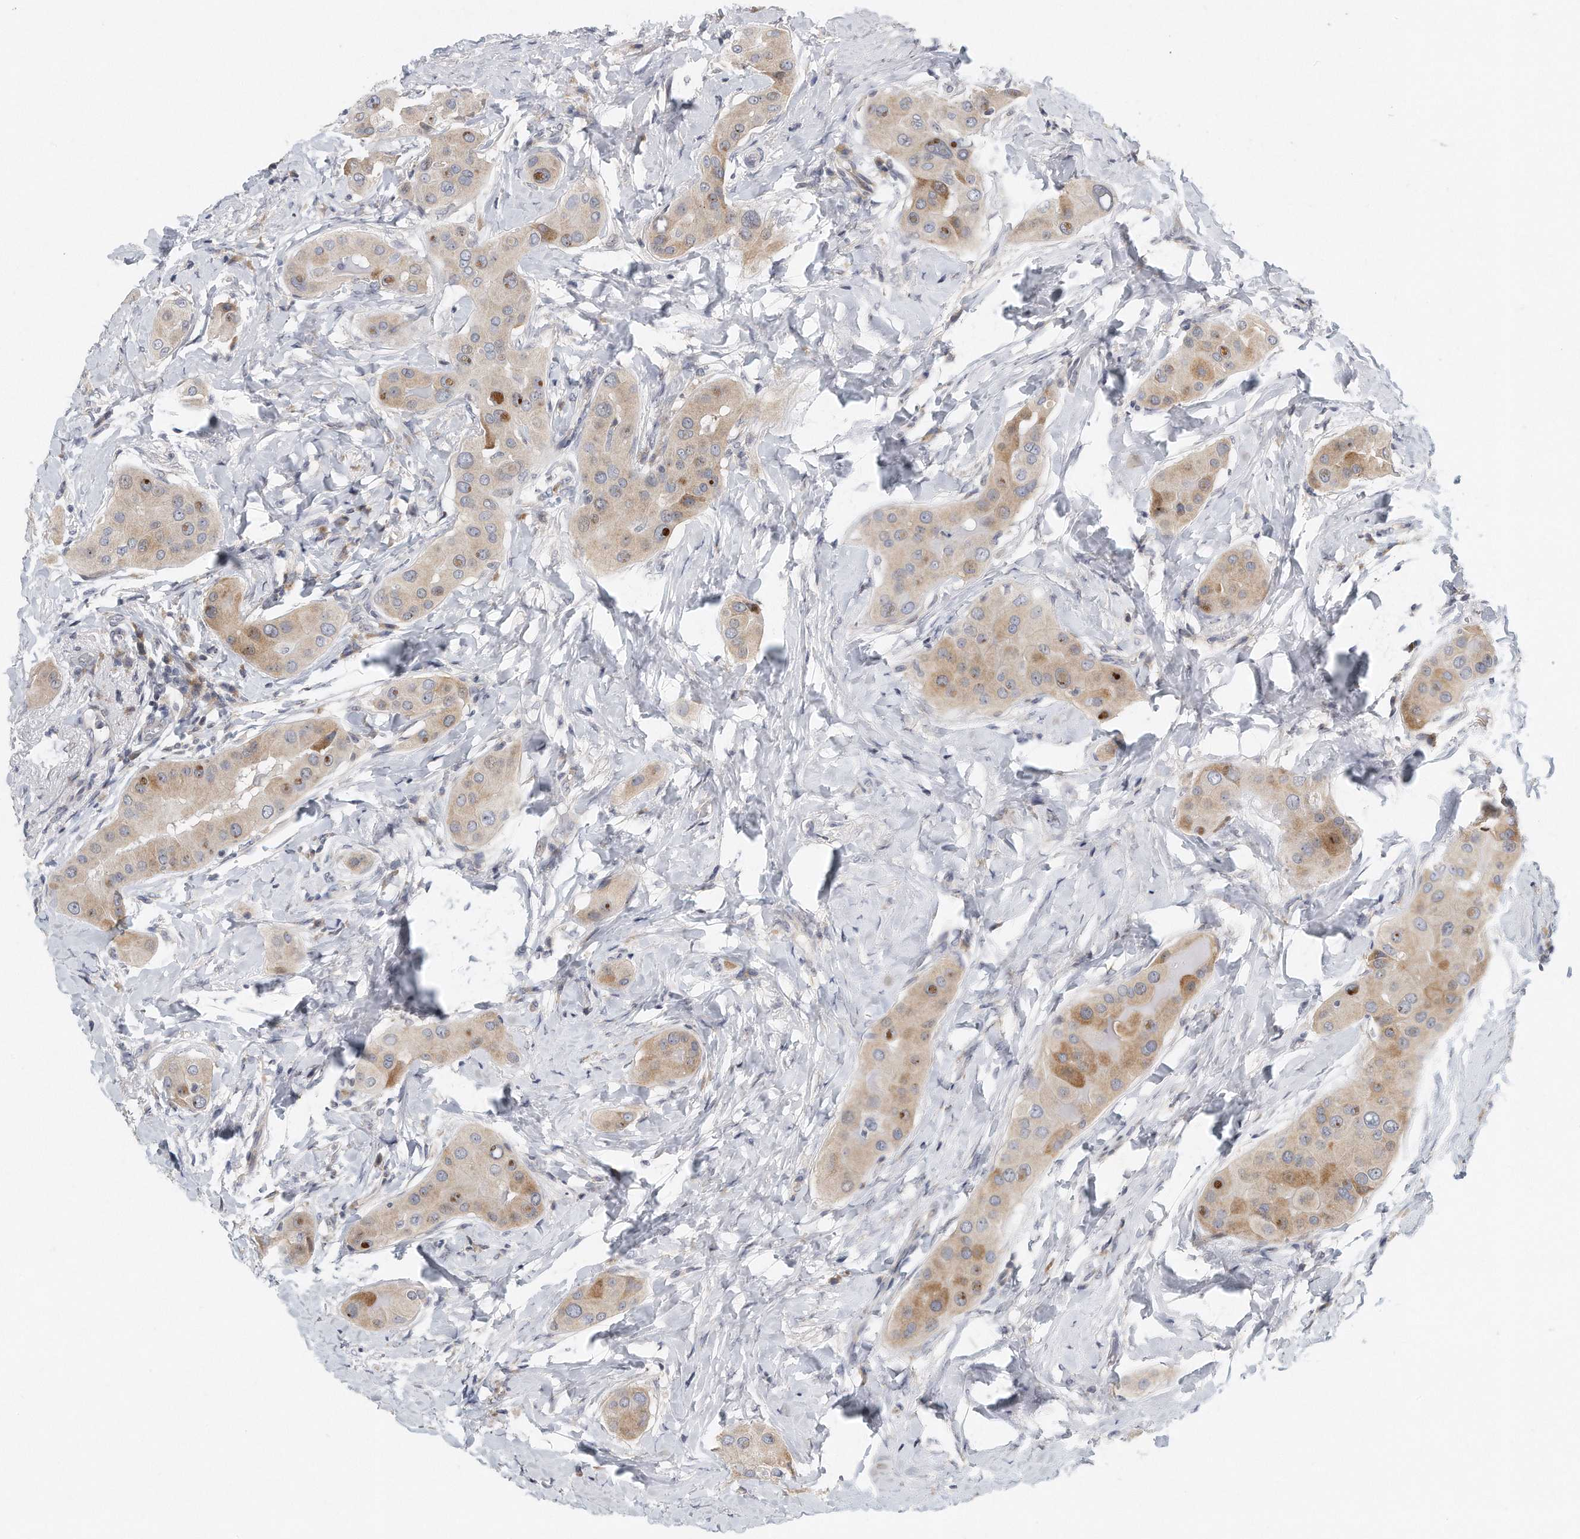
{"staining": {"intensity": "moderate", "quantity": "25%-75%", "location": "cytoplasmic/membranous"}, "tissue": "thyroid cancer", "cell_type": "Tumor cells", "image_type": "cancer", "snomed": [{"axis": "morphology", "description": "Papillary adenocarcinoma, NOS"}, {"axis": "topography", "description": "Thyroid gland"}], "caption": "IHC image of neoplastic tissue: thyroid cancer stained using immunohistochemistry reveals medium levels of moderate protein expression localized specifically in the cytoplasmic/membranous of tumor cells, appearing as a cytoplasmic/membranous brown color.", "gene": "VLDLR", "patient": {"sex": "male", "age": 33}}